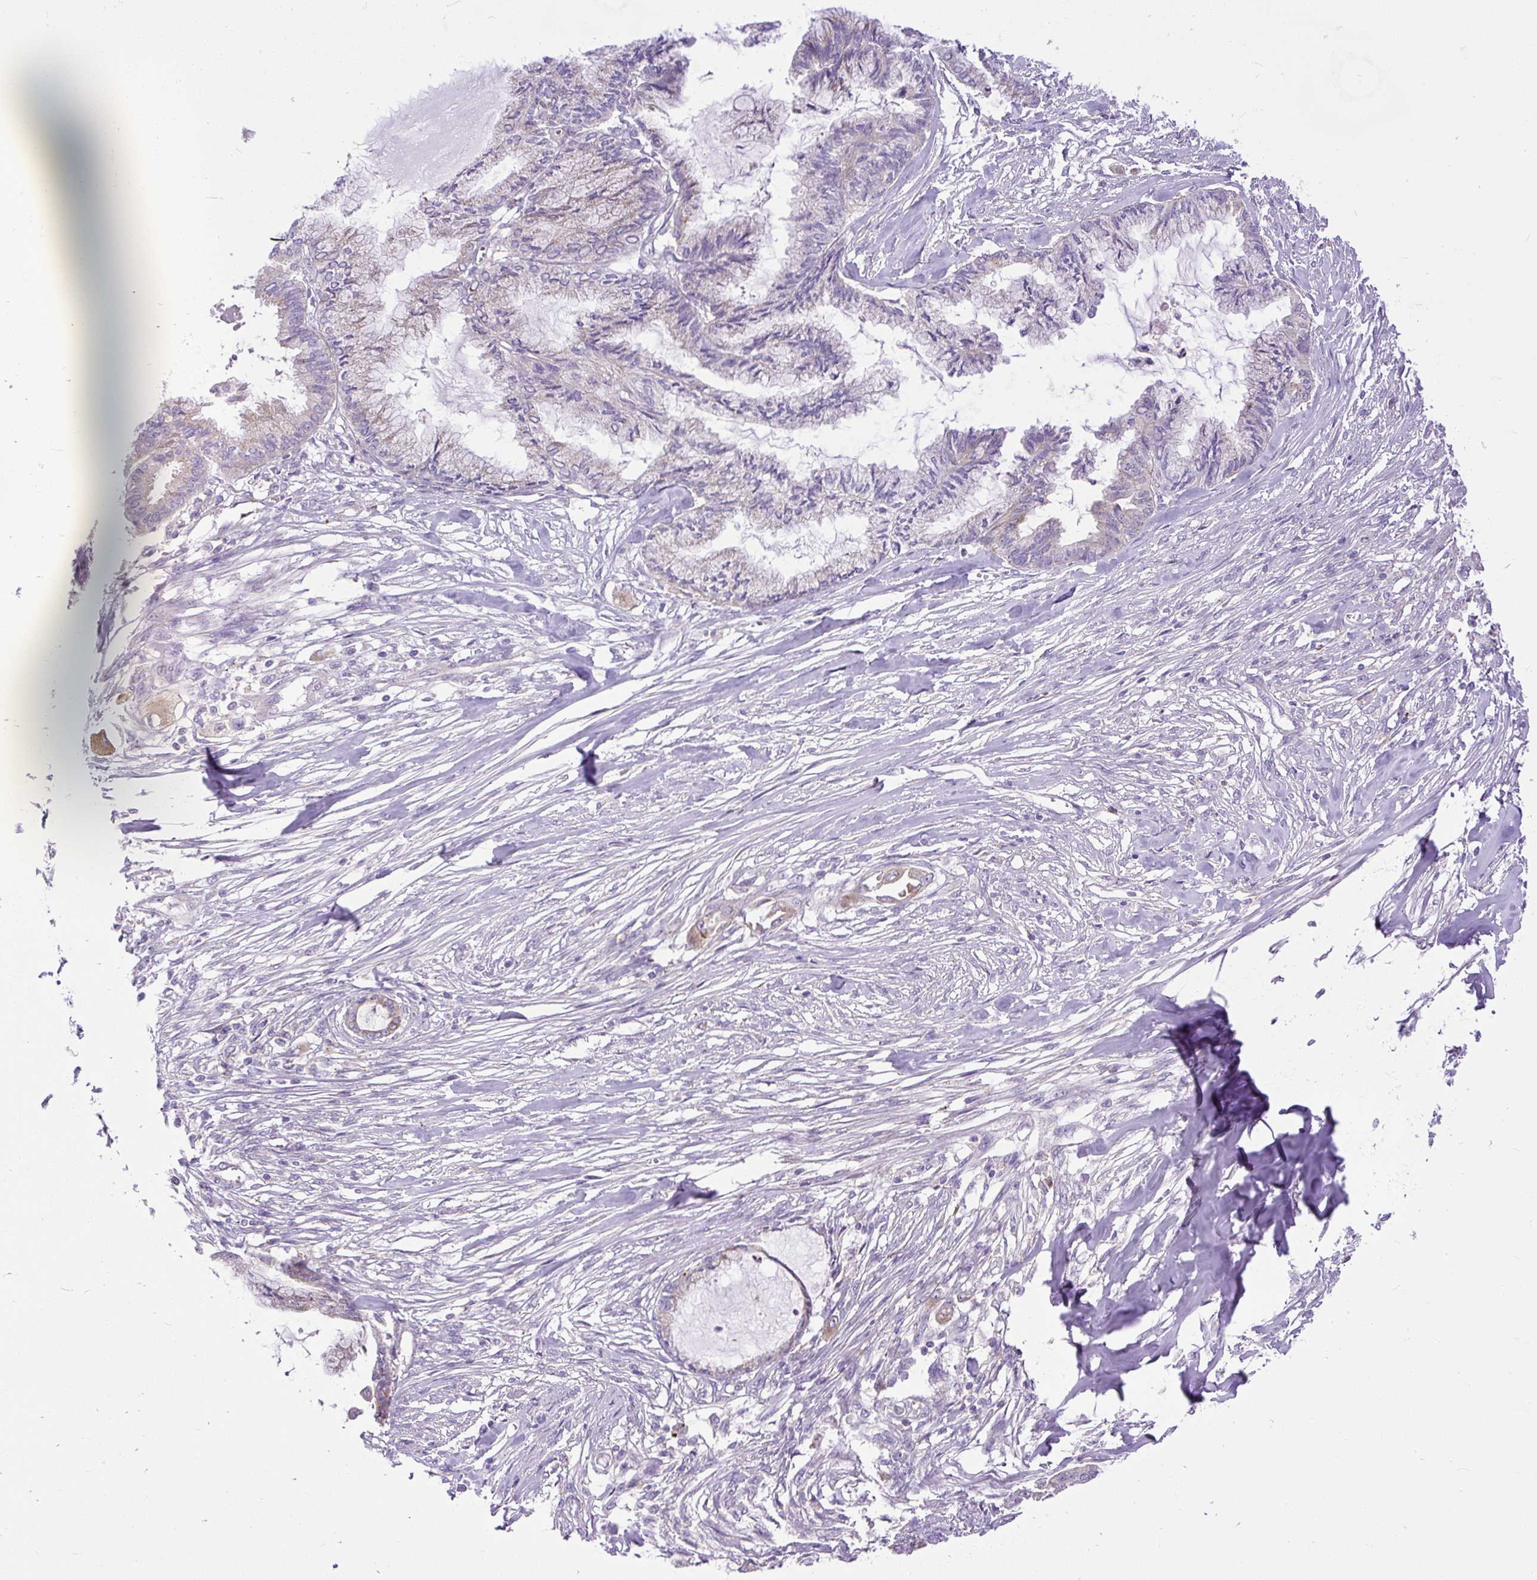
{"staining": {"intensity": "negative", "quantity": "none", "location": "none"}, "tissue": "endometrial cancer", "cell_type": "Tumor cells", "image_type": "cancer", "snomed": [{"axis": "morphology", "description": "Adenocarcinoma, NOS"}, {"axis": "topography", "description": "Endometrium"}], "caption": "IHC of human adenocarcinoma (endometrial) demonstrates no expression in tumor cells. (DAB (3,3'-diaminobenzidine) immunohistochemistry, high magnification).", "gene": "CFAP47", "patient": {"sex": "female", "age": 86}}